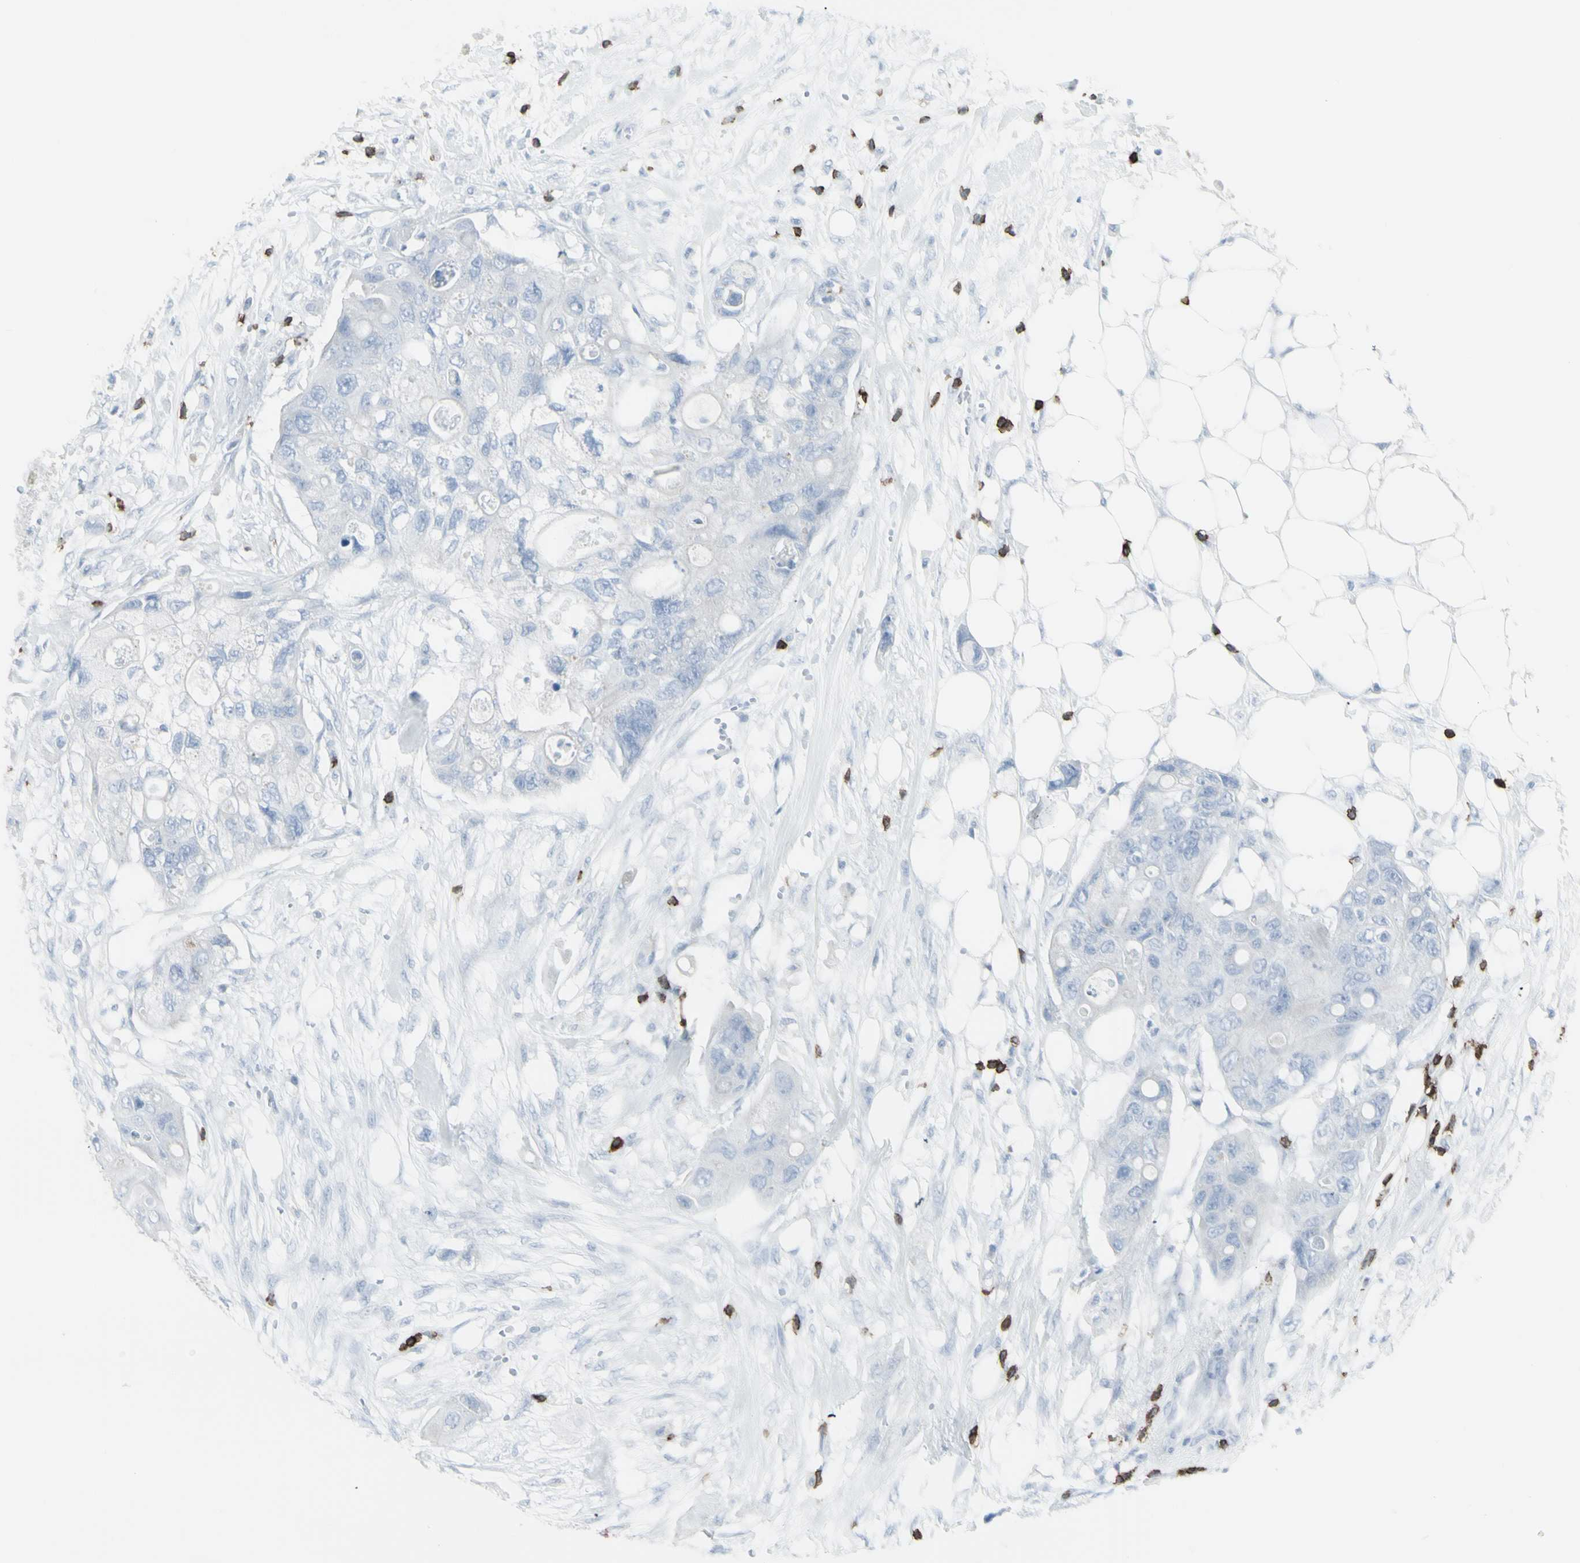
{"staining": {"intensity": "negative", "quantity": "none", "location": "none"}, "tissue": "colorectal cancer", "cell_type": "Tumor cells", "image_type": "cancer", "snomed": [{"axis": "morphology", "description": "Adenocarcinoma, NOS"}, {"axis": "topography", "description": "Colon"}], "caption": "An immunohistochemistry (IHC) histopathology image of colorectal cancer (adenocarcinoma) is shown. There is no staining in tumor cells of colorectal cancer (adenocarcinoma).", "gene": "CD247", "patient": {"sex": "female", "age": 57}}